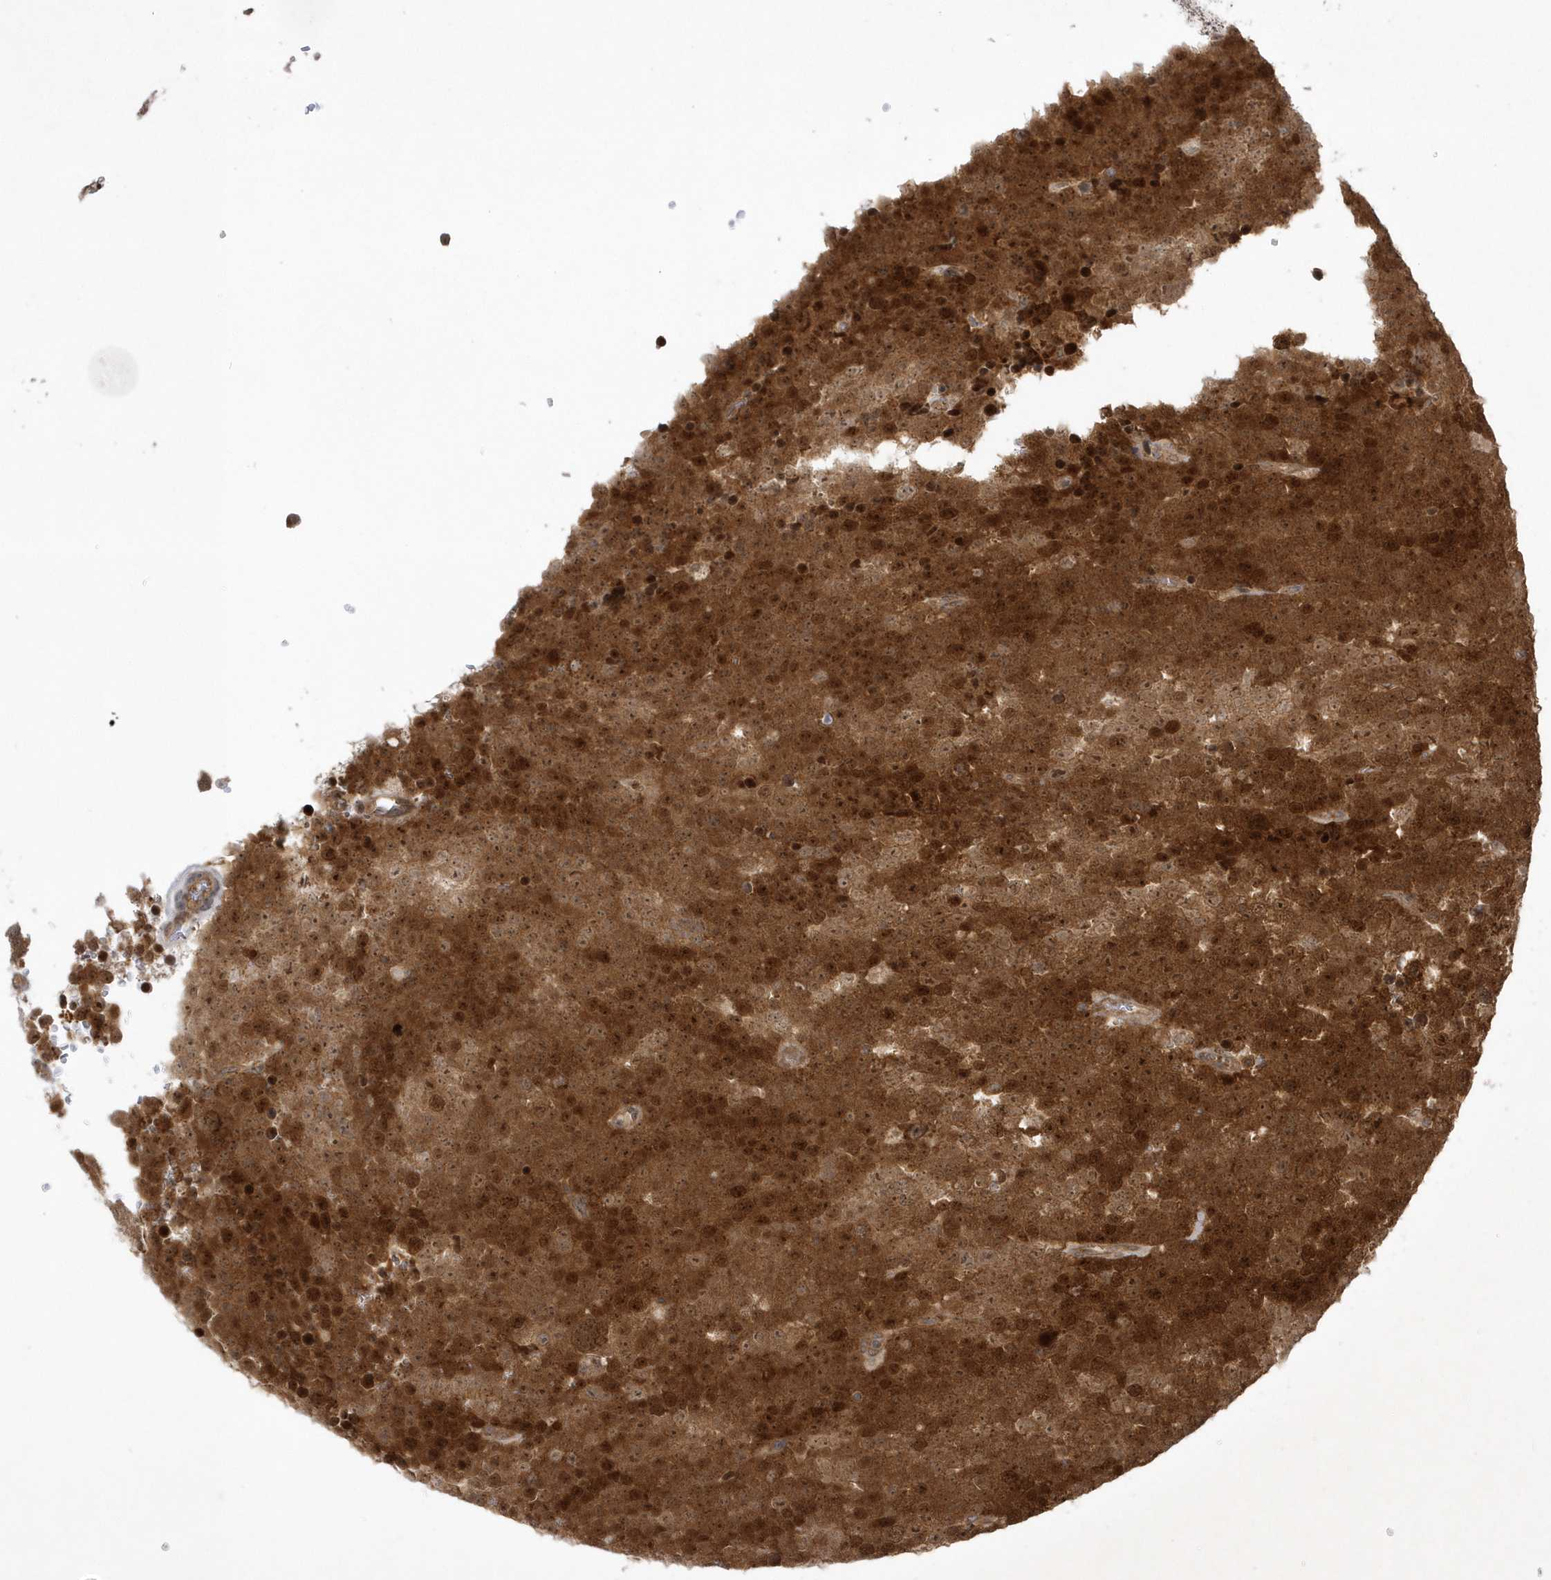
{"staining": {"intensity": "strong", "quantity": ">75%", "location": "cytoplasmic/membranous,nuclear"}, "tissue": "testis cancer", "cell_type": "Tumor cells", "image_type": "cancer", "snomed": [{"axis": "morphology", "description": "Seminoma, NOS"}, {"axis": "topography", "description": "Testis"}], "caption": "DAB immunohistochemical staining of testis seminoma shows strong cytoplasmic/membranous and nuclear protein staining in approximately >75% of tumor cells.", "gene": "NAF1", "patient": {"sex": "male", "age": 71}}